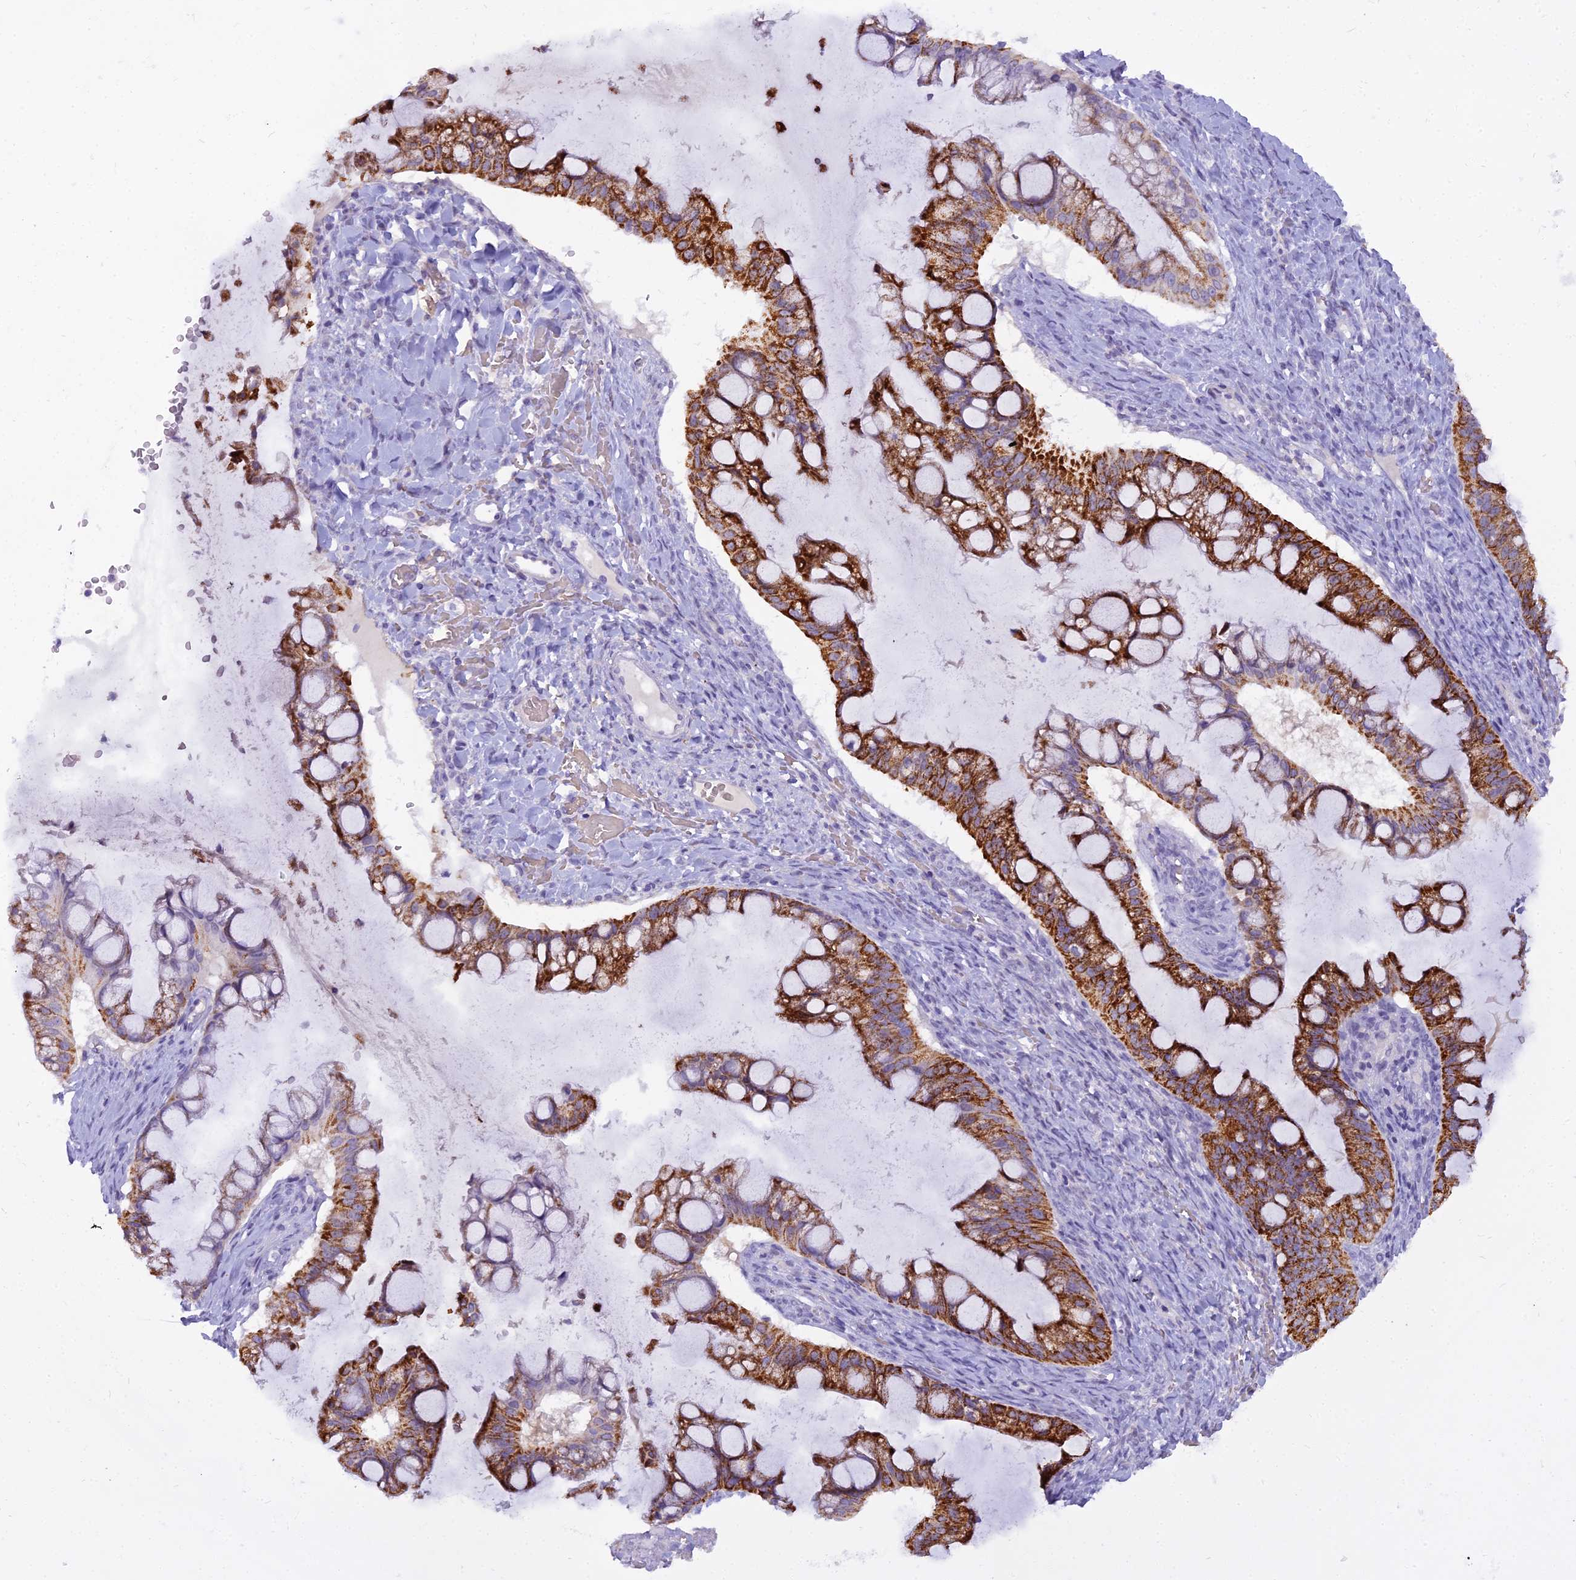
{"staining": {"intensity": "strong", "quantity": ">75%", "location": "cytoplasmic/membranous"}, "tissue": "ovarian cancer", "cell_type": "Tumor cells", "image_type": "cancer", "snomed": [{"axis": "morphology", "description": "Cystadenocarcinoma, mucinous, NOS"}, {"axis": "topography", "description": "Ovary"}], "caption": "Strong cytoplasmic/membranous expression for a protein is present in approximately >75% of tumor cells of ovarian cancer (mucinous cystadenocarcinoma) using IHC.", "gene": "OSTN", "patient": {"sex": "female", "age": 73}}